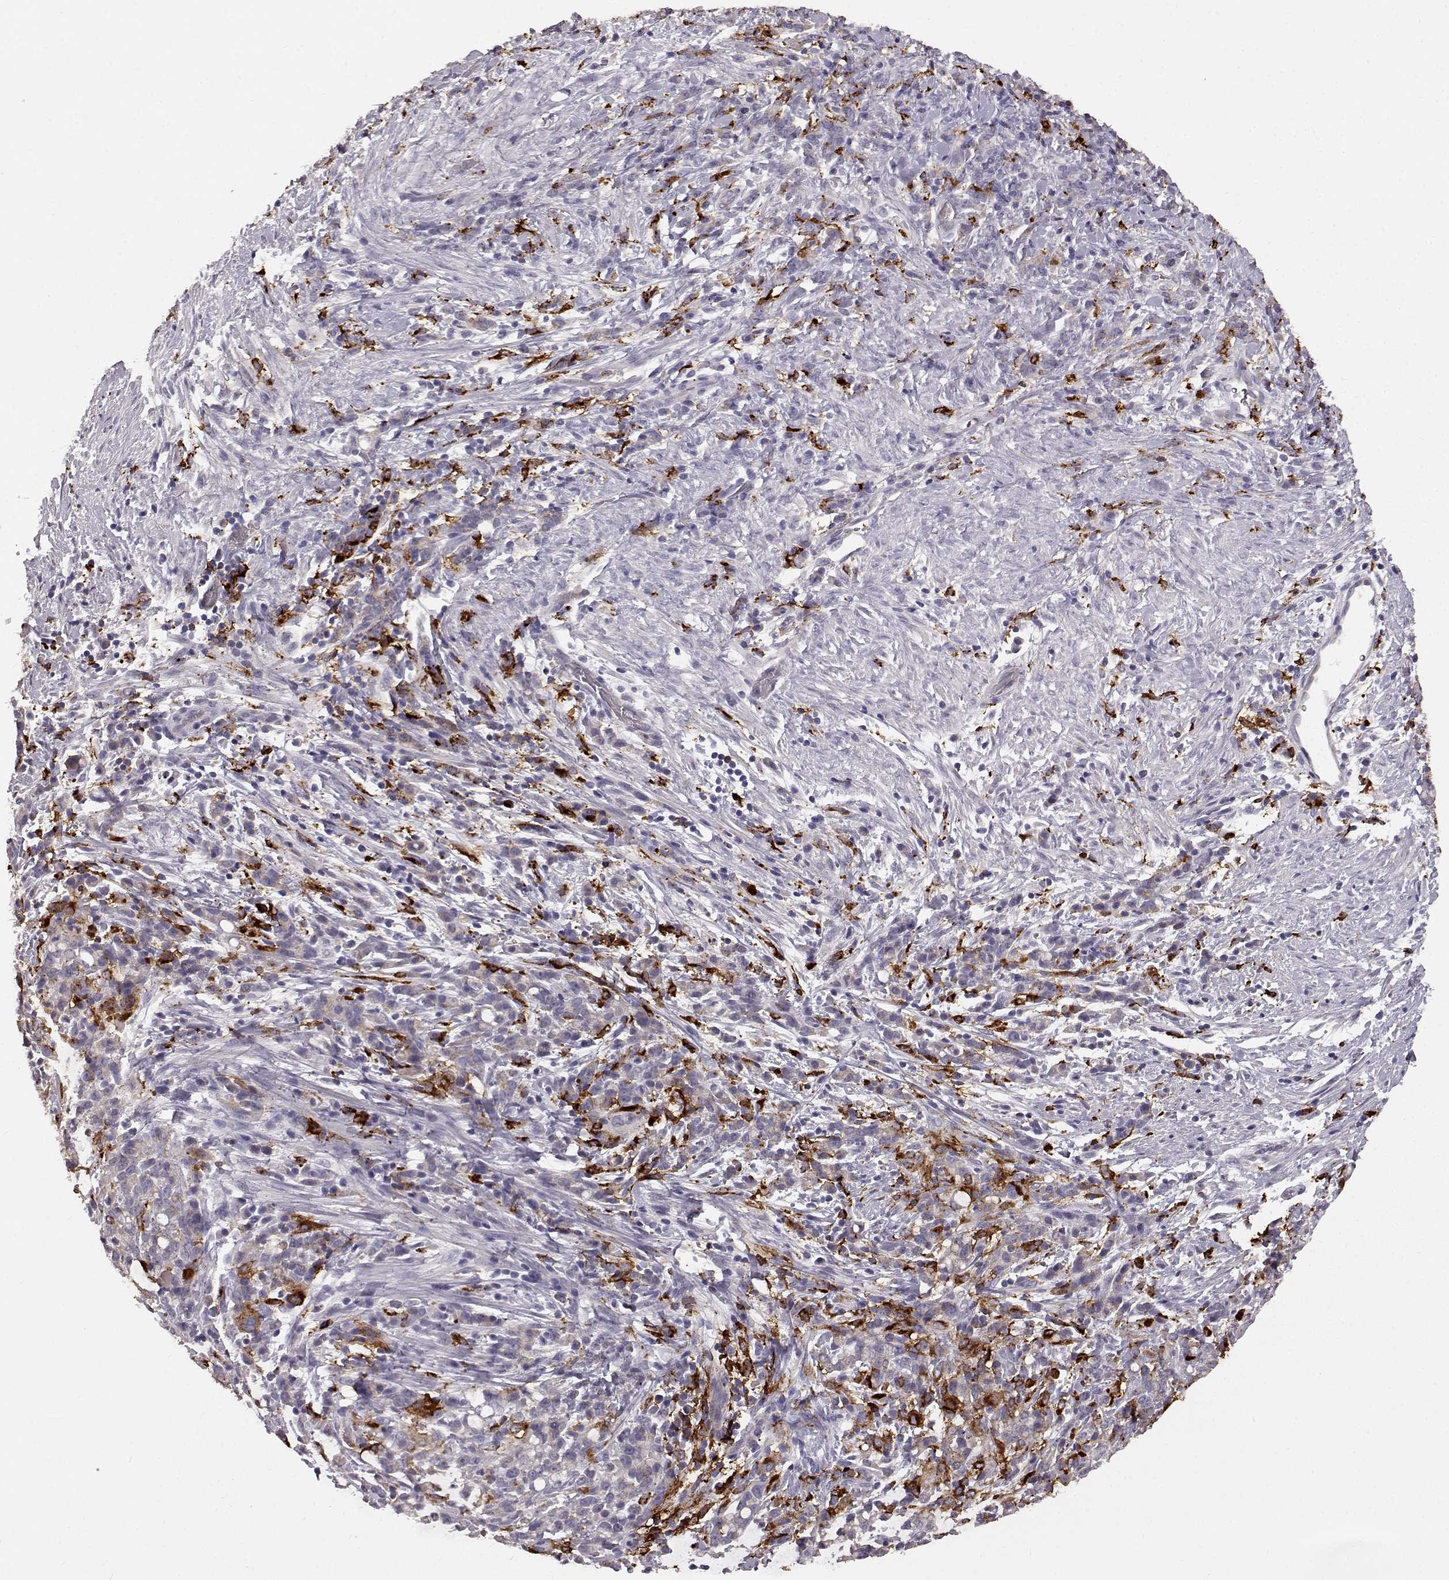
{"staining": {"intensity": "negative", "quantity": "none", "location": "none"}, "tissue": "stomach cancer", "cell_type": "Tumor cells", "image_type": "cancer", "snomed": [{"axis": "morphology", "description": "Adenocarcinoma, NOS"}, {"axis": "topography", "description": "Stomach"}], "caption": "High power microscopy micrograph of an immunohistochemistry (IHC) histopathology image of stomach cancer (adenocarcinoma), revealing no significant expression in tumor cells.", "gene": "CCNF", "patient": {"sex": "female", "age": 57}}